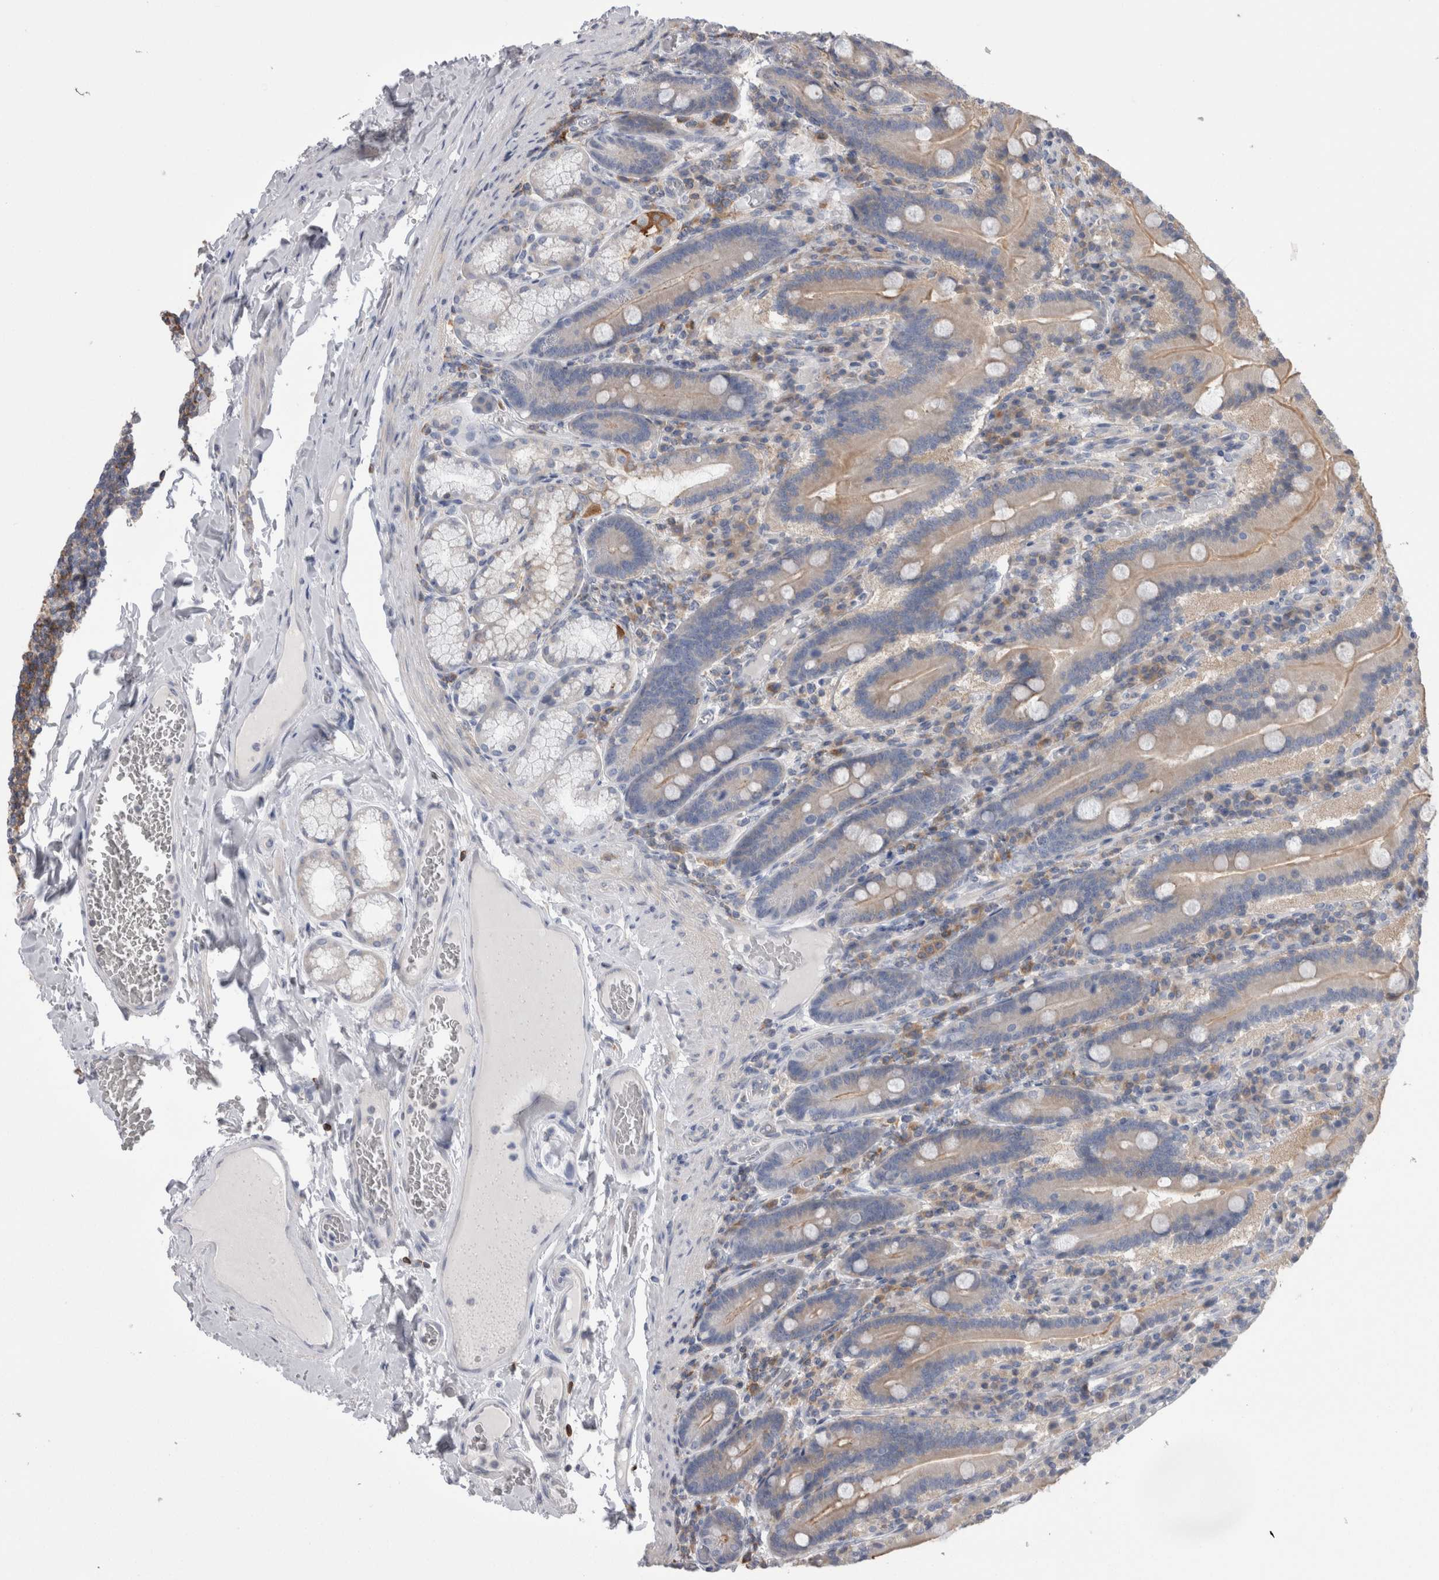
{"staining": {"intensity": "moderate", "quantity": ">75%", "location": "cytoplasmic/membranous"}, "tissue": "duodenum", "cell_type": "Glandular cells", "image_type": "normal", "snomed": [{"axis": "morphology", "description": "Normal tissue, NOS"}, {"axis": "topography", "description": "Duodenum"}], "caption": "IHC staining of benign duodenum, which shows medium levels of moderate cytoplasmic/membranous positivity in about >75% of glandular cells indicating moderate cytoplasmic/membranous protein staining. The staining was performed using DAB (brown) for protein detection and nuclei were counterstained in hematoxylin (blue).", "gene": "DCTN6", "patient": {"sex": "female", "age": 62}}